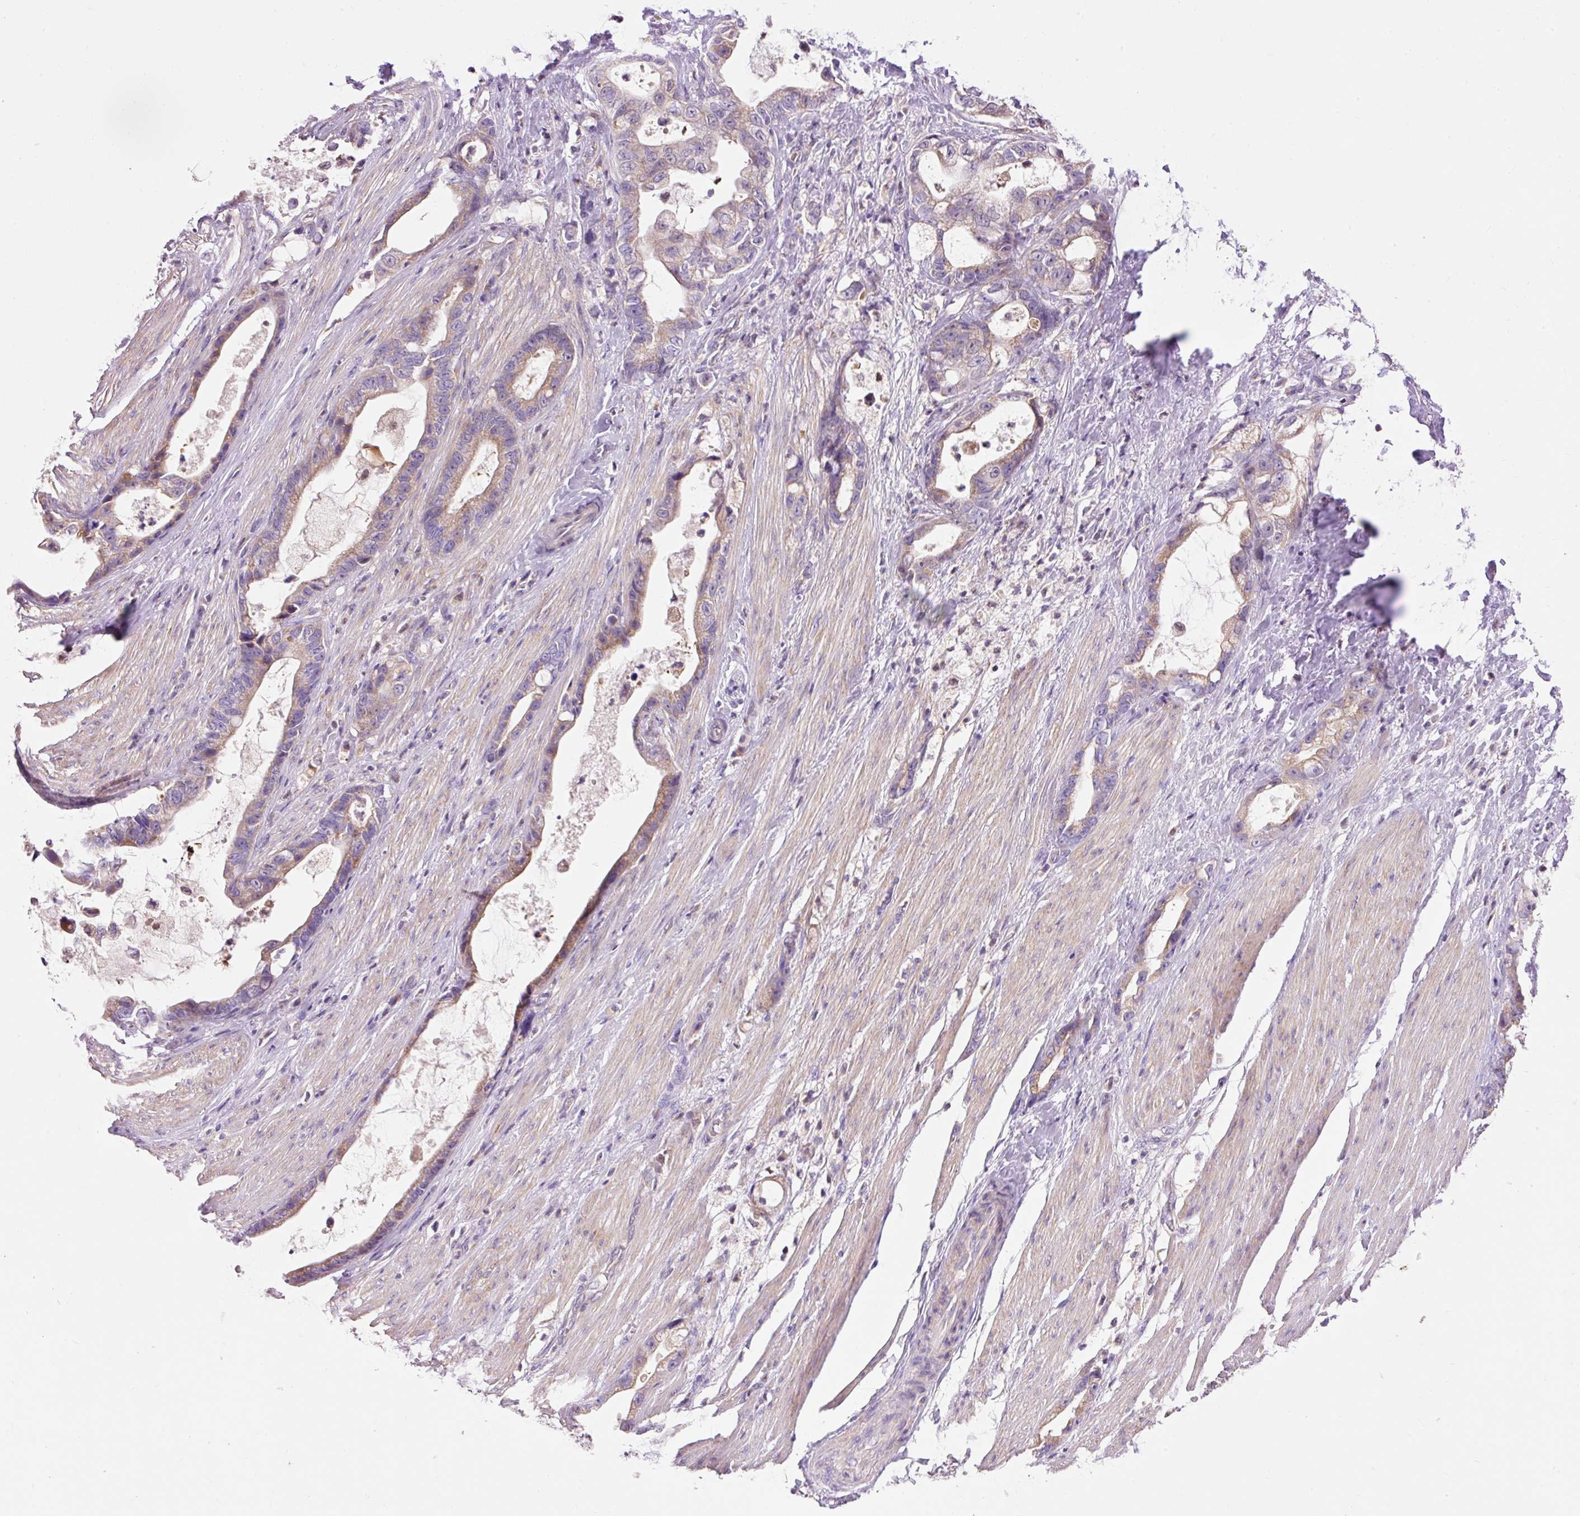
{"staining": {"intensity": "moderate", "quantity": "25%-75%", "location": "cytoplasmic/membranous"}, "tissue": "stomach cancer", "cell_type": "Tumor cells", "image_type": "cancer", "snomed": [{"axis": "morphology", "description": "Adenocarcinoma, NOS"}, {"axis": "topography", "description": "Stomach"}], "caption": "The histopathology image displays a brown stain indicating the presence of a protein in the cytoplasmic/membranous of tumor cells in stomach cancer (adenocarcinoma).", "gene": "IMMT", "patient": {"sex": "male", "age": 55}}